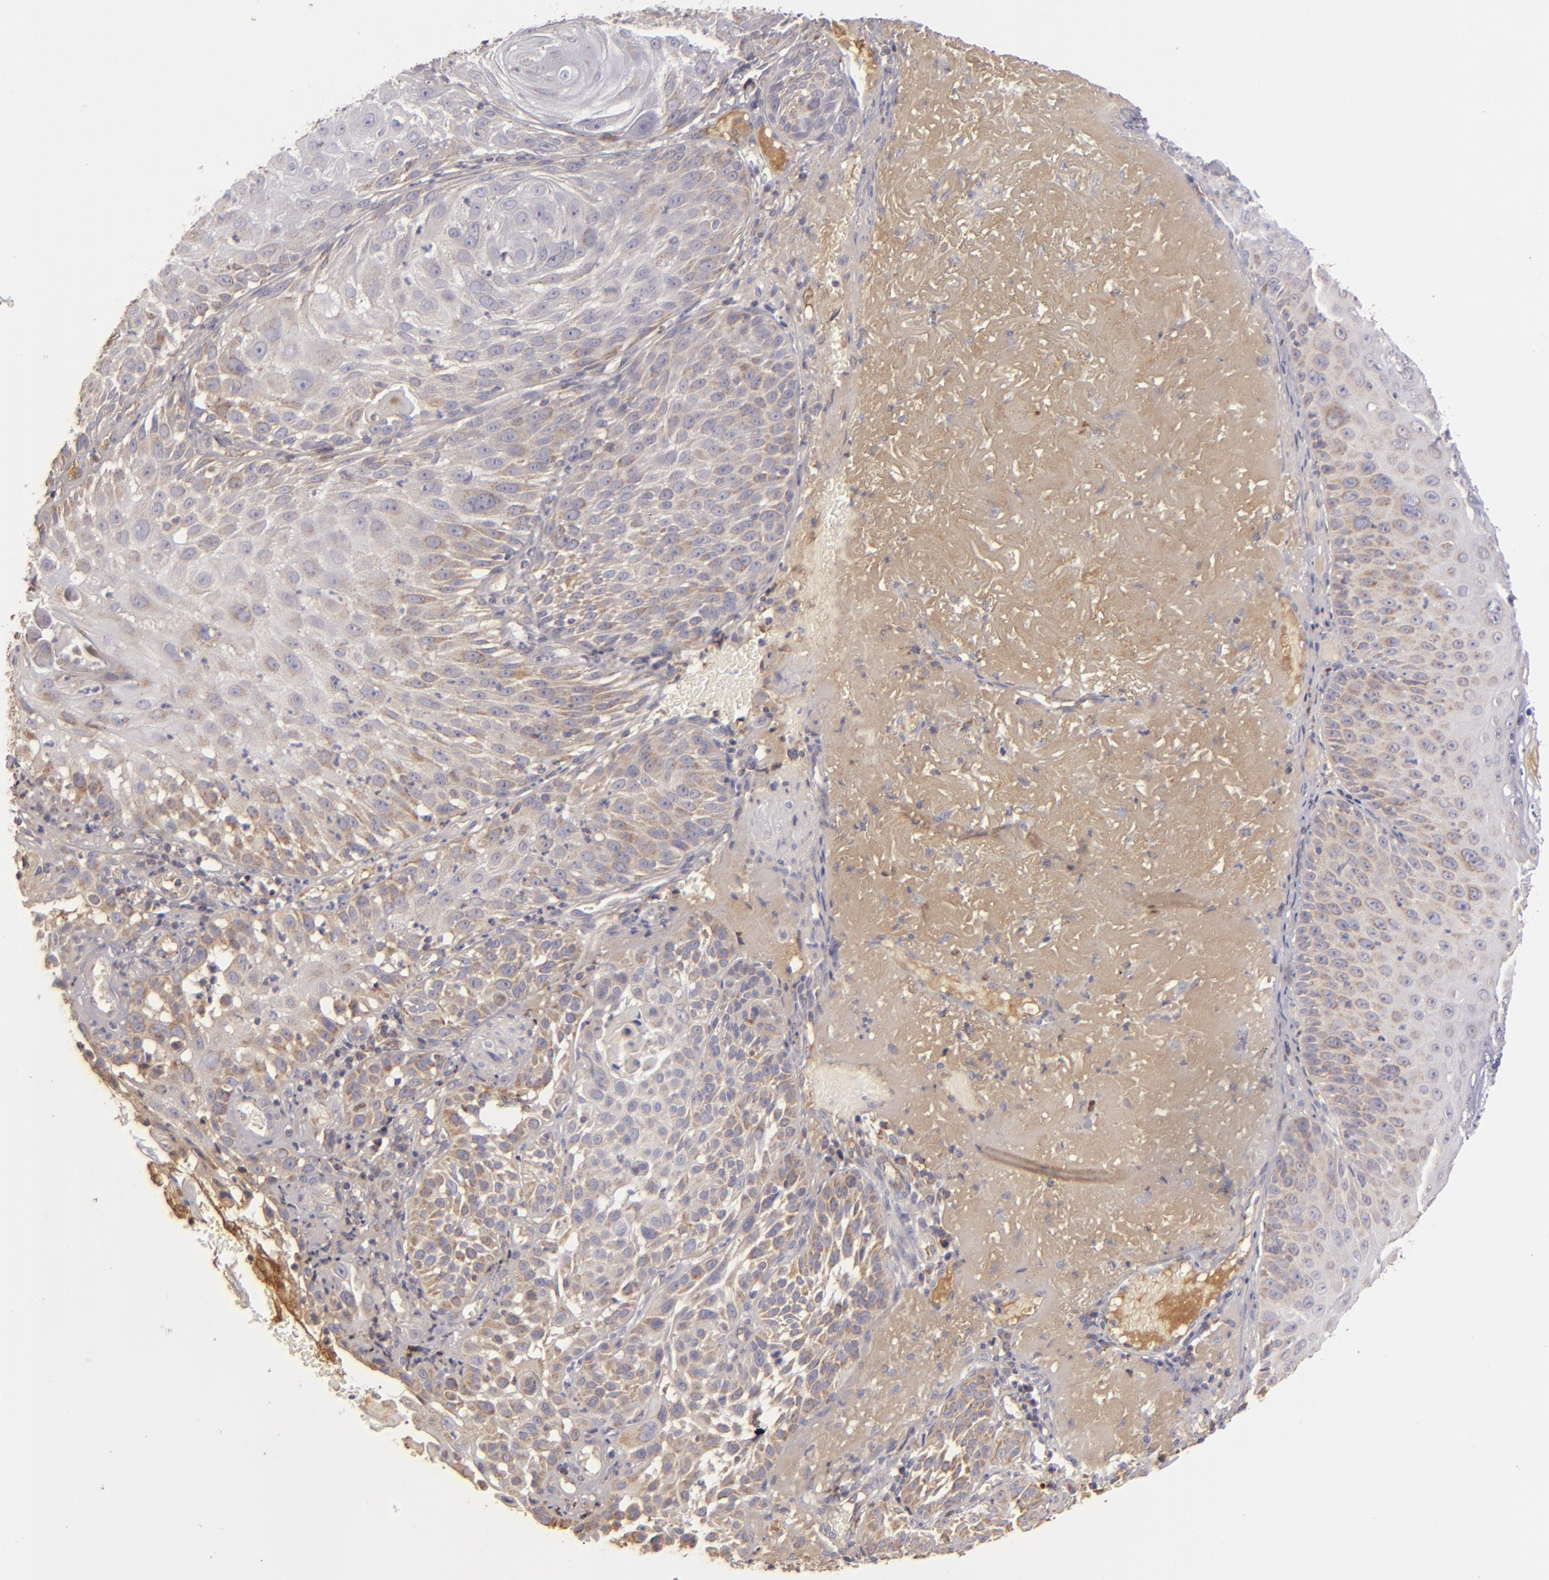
{"staining": {"intensity": "weak", "quantity": "25%-75%", "location": "cytoplasmic/membranous"}, "tissue": "skin cancer", "cell_type": "Tumor cells", "image_type": "cancer", "snomed": [{"axis": "morphology", "description": "Squamous cell carcinoma, NOS"}, {"axis": "topography", "description": "Skin"}], "caption": "Immunohistochemistry (IHC) of human skin cancer shows low levels of weak cytoplasmic/membranous positivity in approximately 25%-75% of tumor cells.", "gene": "CFB", "patient": {"sex": "female", "age": 89}}